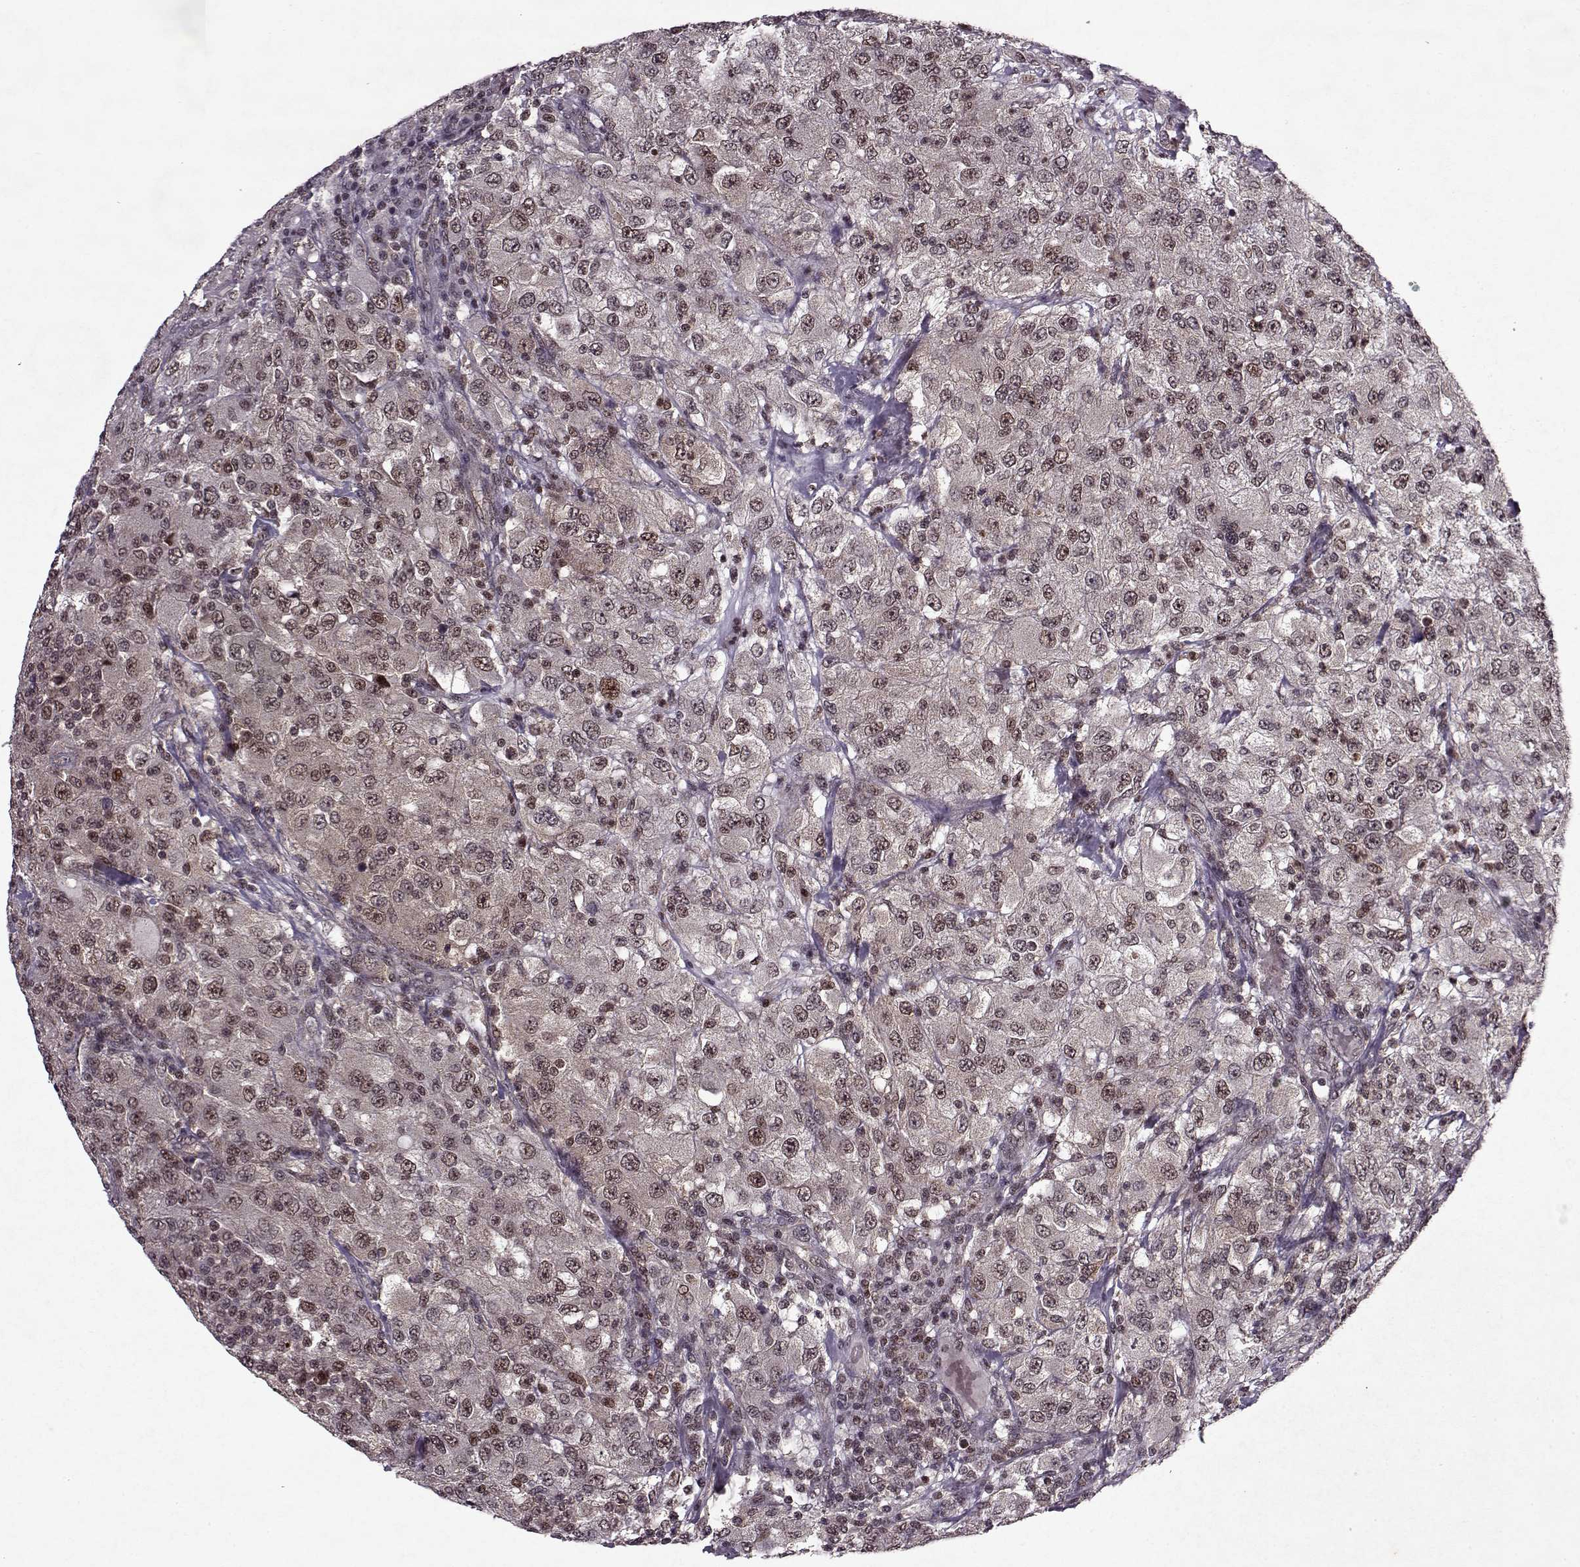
{"staining": {"intensity": "weak", "quantity": ">75%", "location": "nuclear"}, "tissue": "renal cancer", "cell_type": "Tumor cells", "image_type": "cancer", "snomed": [{"axis": "morphology", "description": "Adenocarcinoma, NOS"}, {"axis": "topography", "description": "Kidney"}], "caption": "Tumor cells exhibit low levels of weak nuclear expression in approximately >75% of cells in renal adenocarcinoma.", "gene": "PSMA7", "patient": {"sex": "female", "age": 67}}